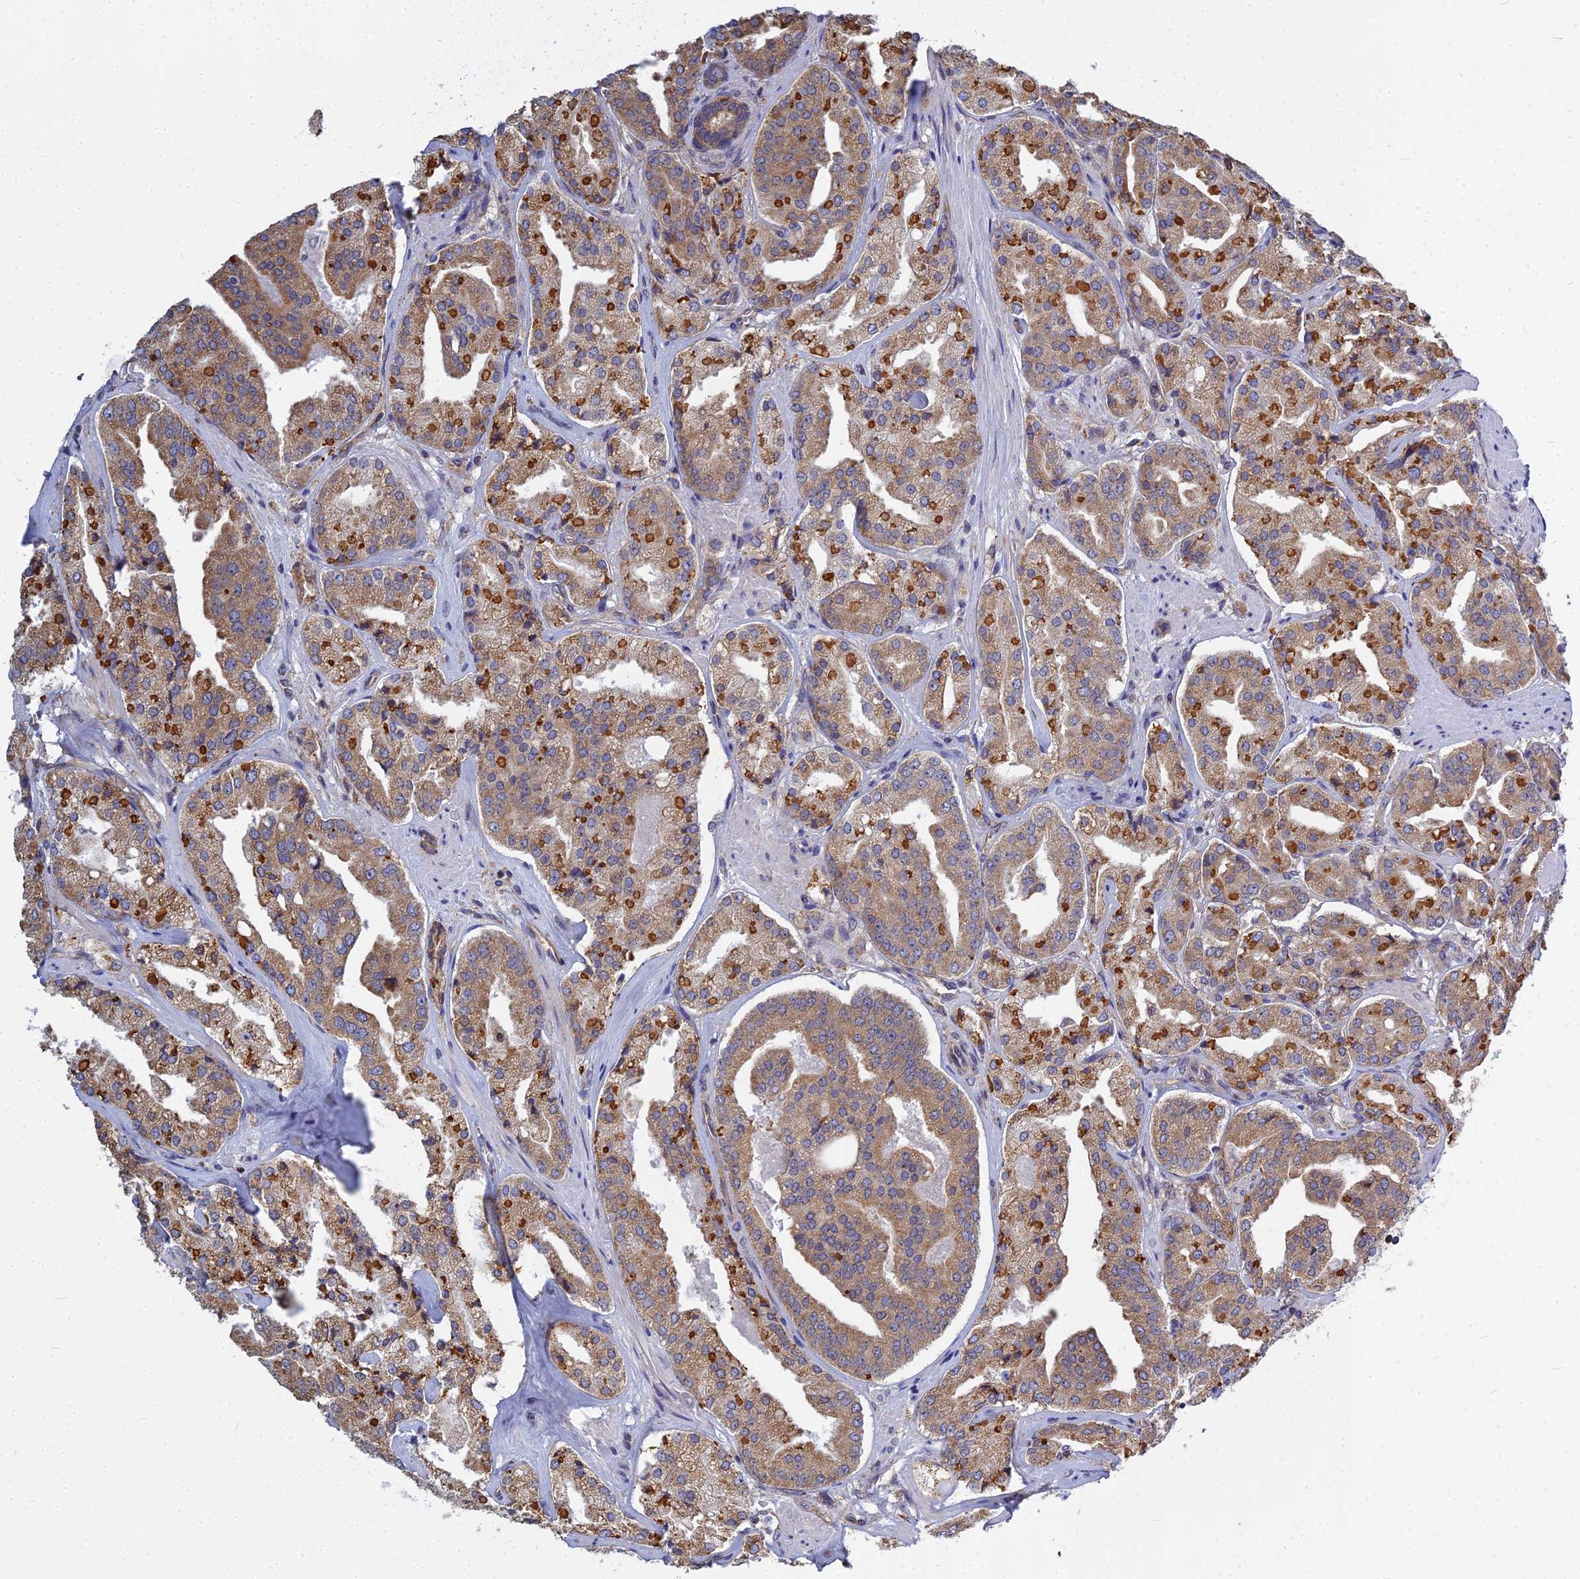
{"staining": {"intensity": "moderate", "quantity": ">75%", "location": "cytoplasmic/membranous"}, "tissue": "prostate cancer", "cell_type": "Tumor cells", "image_type": "cancer", "snomed": [{"axis": "morphology", "description": "Adenocarcinoma, High grade"}, {"axis": "topography", "description": "Prostate"}], "caption": "Immunohistochemistry (IHC) image of neoplastic tissue: prostate cancer (high-grade adenocarcinoma) stained using immunohistochemistry (IHC) displays medium levels of moderate protein expression localized specifically in the cytoplasmic/membranous of tumor cells, appearing as a cytoplasmic/membranous brown color.", "gene": "KIAA1143", "patient": {"sex": "male", "age": 63}}